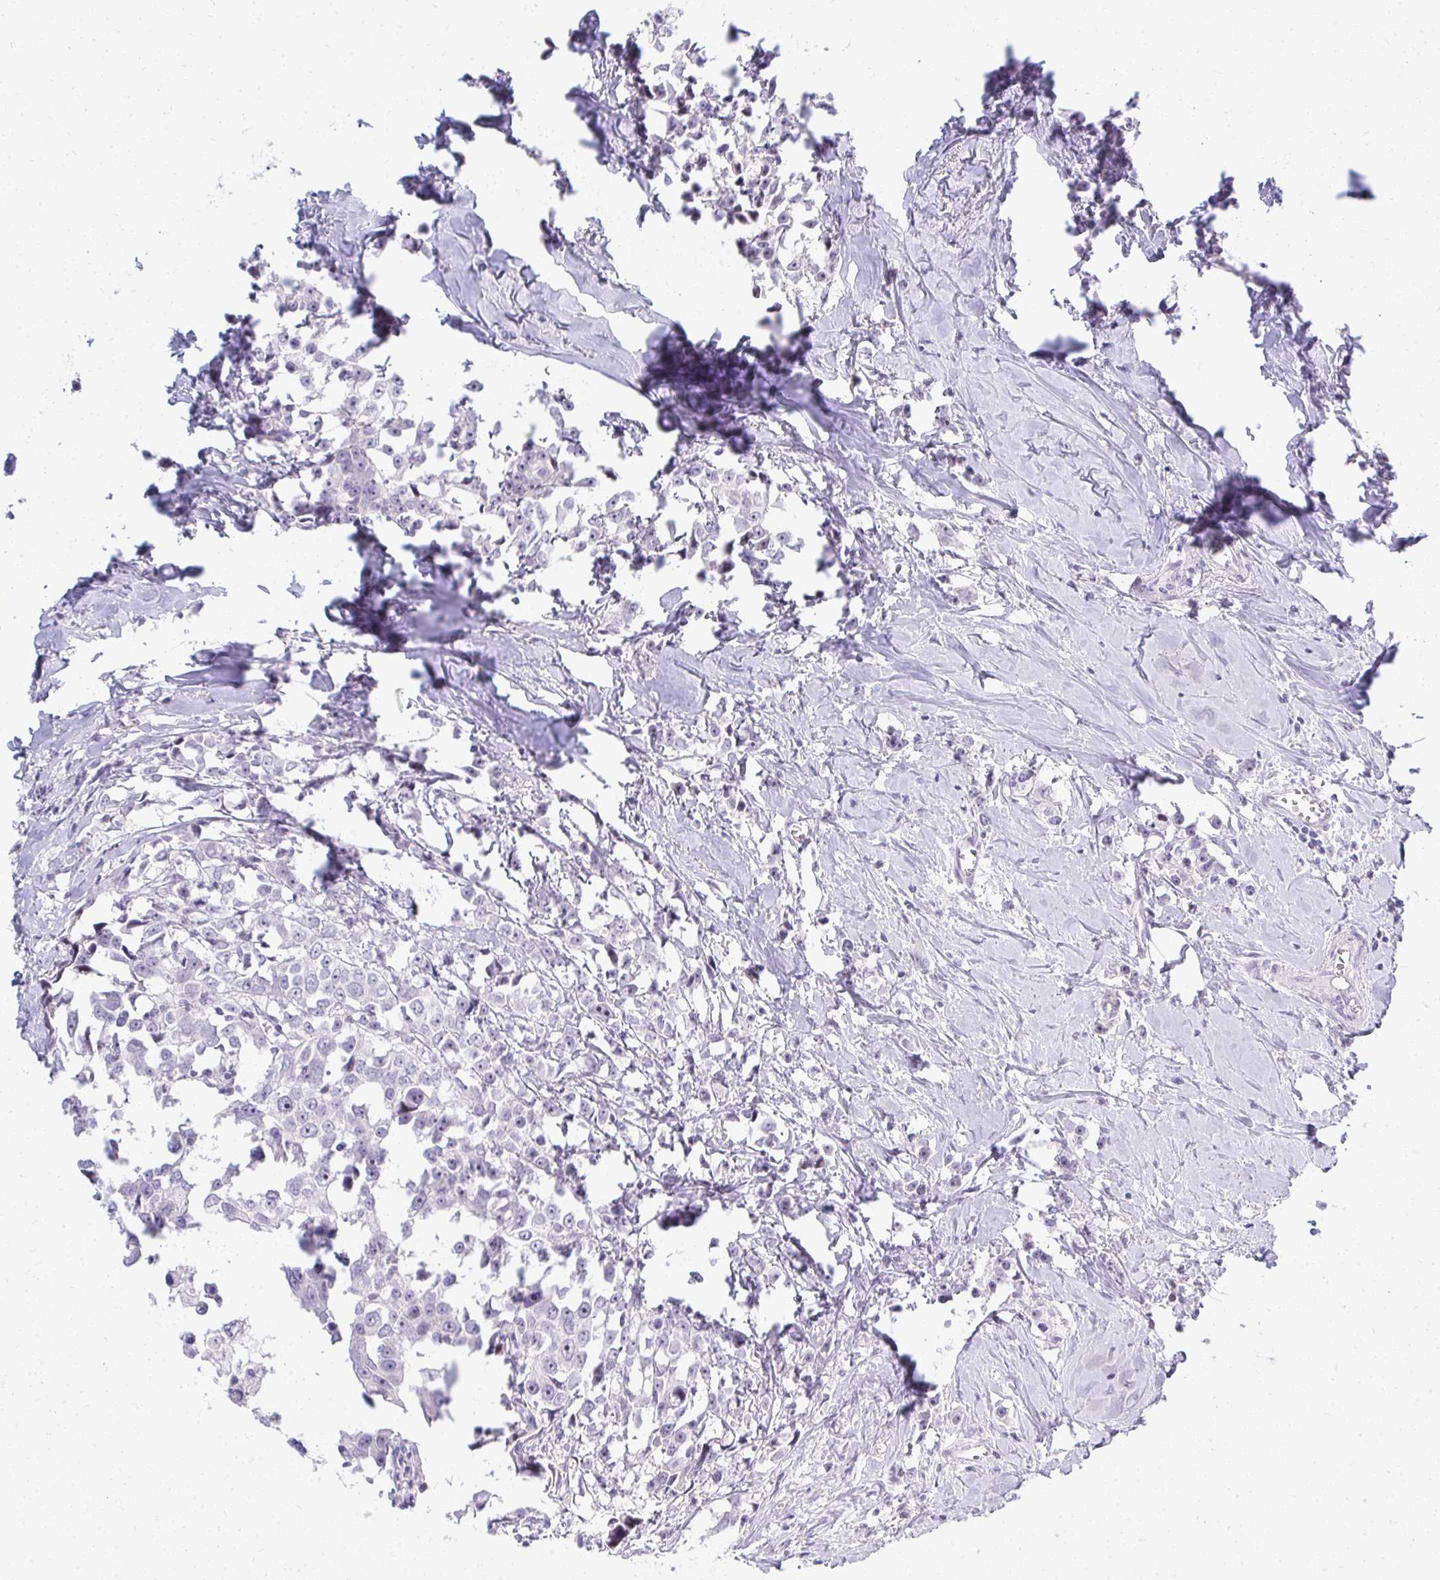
{"staining": {"intensity": "negative", "quantity": "none", "location": "none"}, "tissue": "breast cancer", "cell_type": "Tumor cells", "image_type": "cancer", "snomed": [{"axis": "morphology", "description": "Duct carcinoma"}, {"axis": "topography", "description": "Breast"}], "caption": "Tumor cells show no significant protein staining in breast cancer (infiltrating ductal carcinoma).", "gene": "EID3", "patient": {"sex": "female", "age": 80}}